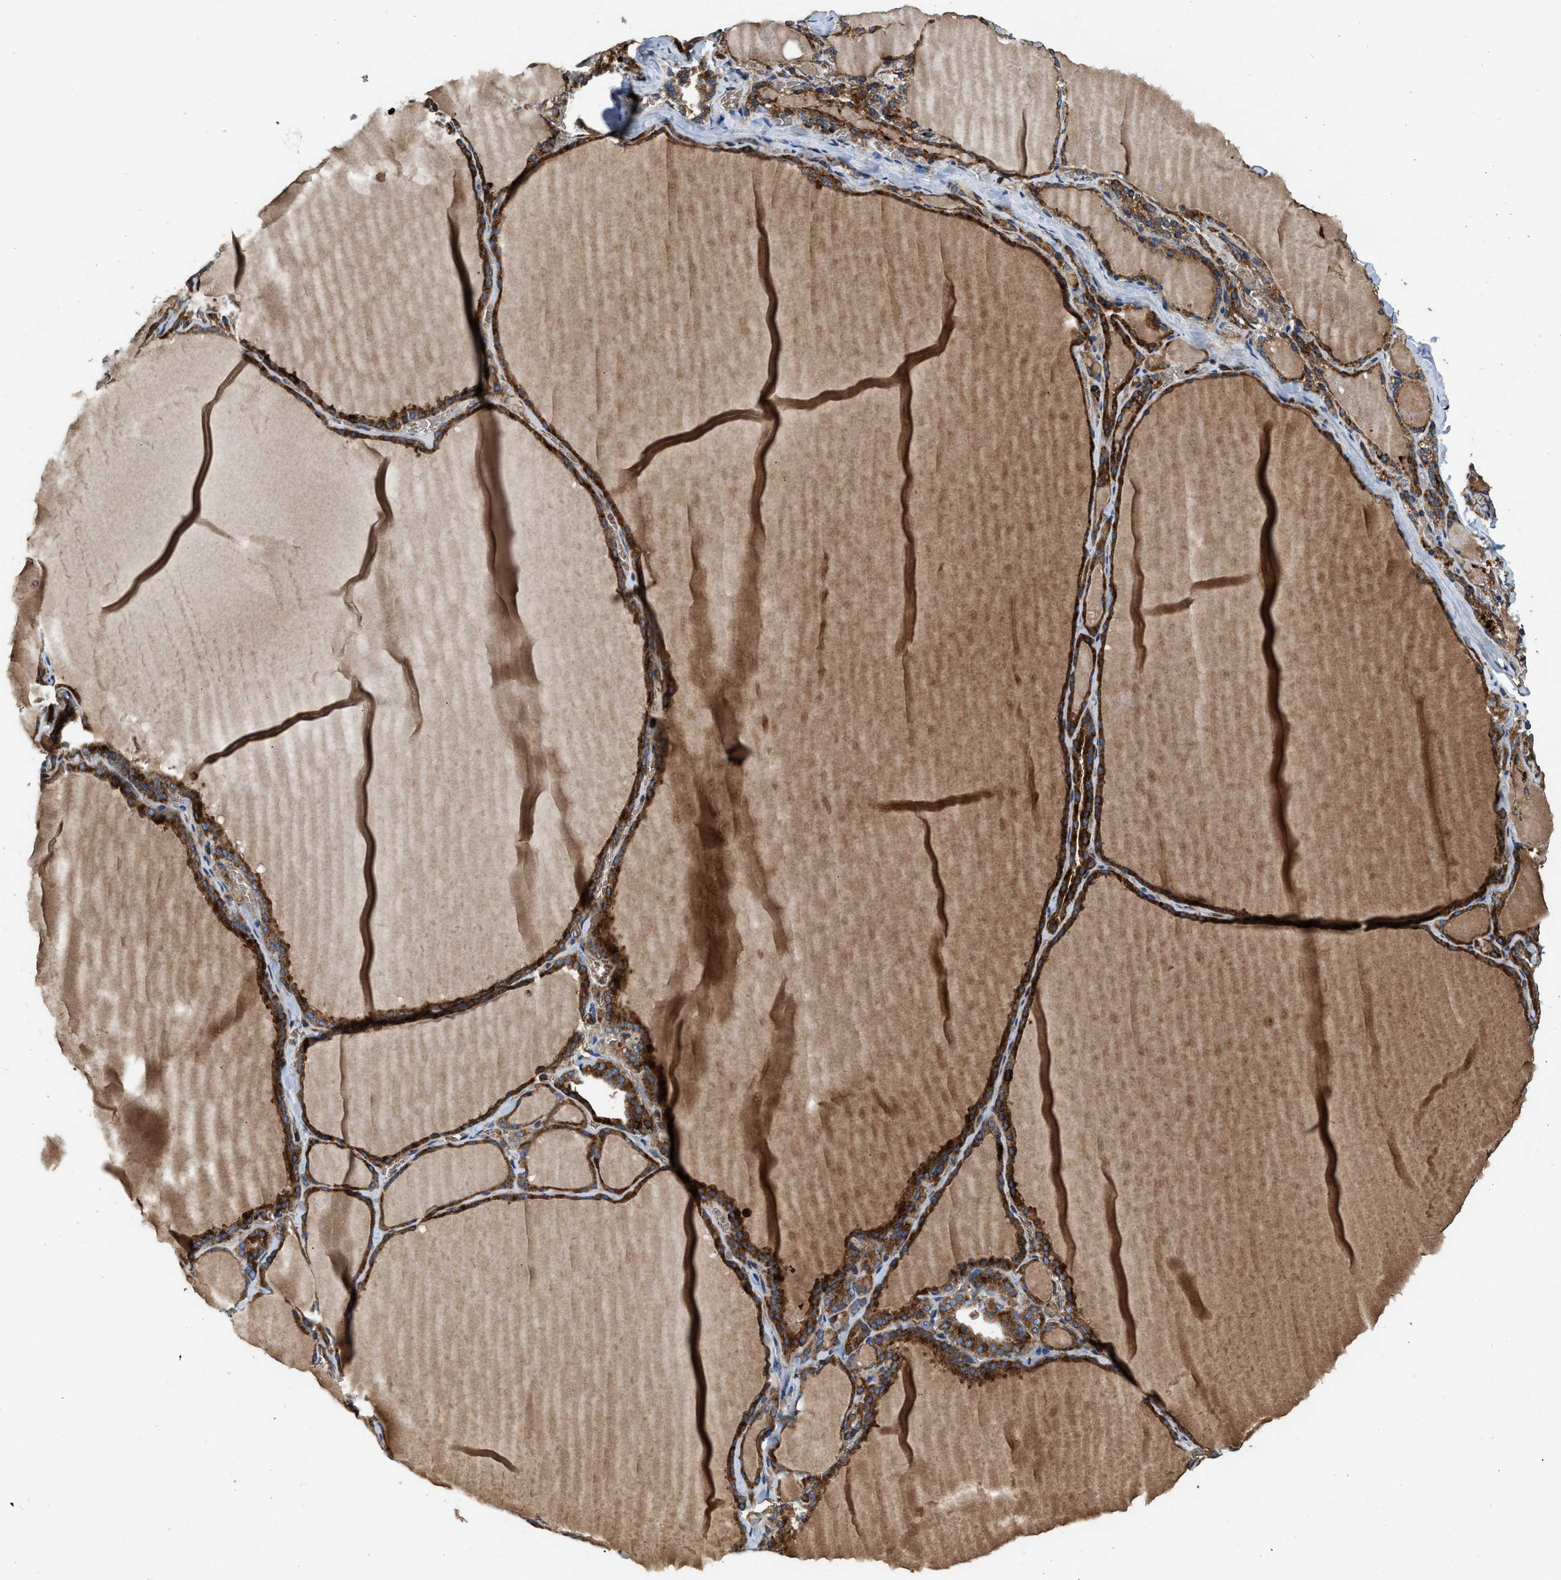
{"staining": {"intensity": "strong", "quantity": ">75%", "location": "cytoplasmic/membranous"}, "tissue": "thyroid gland", "cell_type": "Glandular cells", "image_type": "normal", "snomed": [{"axis": "morphology", "description": "Normal tissue, NOS"}, {"axis": "topography", "description": "Thyroid gland"}], "caption": "Strong cytoplasmic/membranous protein positivity is present in about >75% of glandular cells in thyroid gland. Nuclei are stained in blue.", "gene": "LINGO2", "patient": {"sex": "male", "age": 56}}